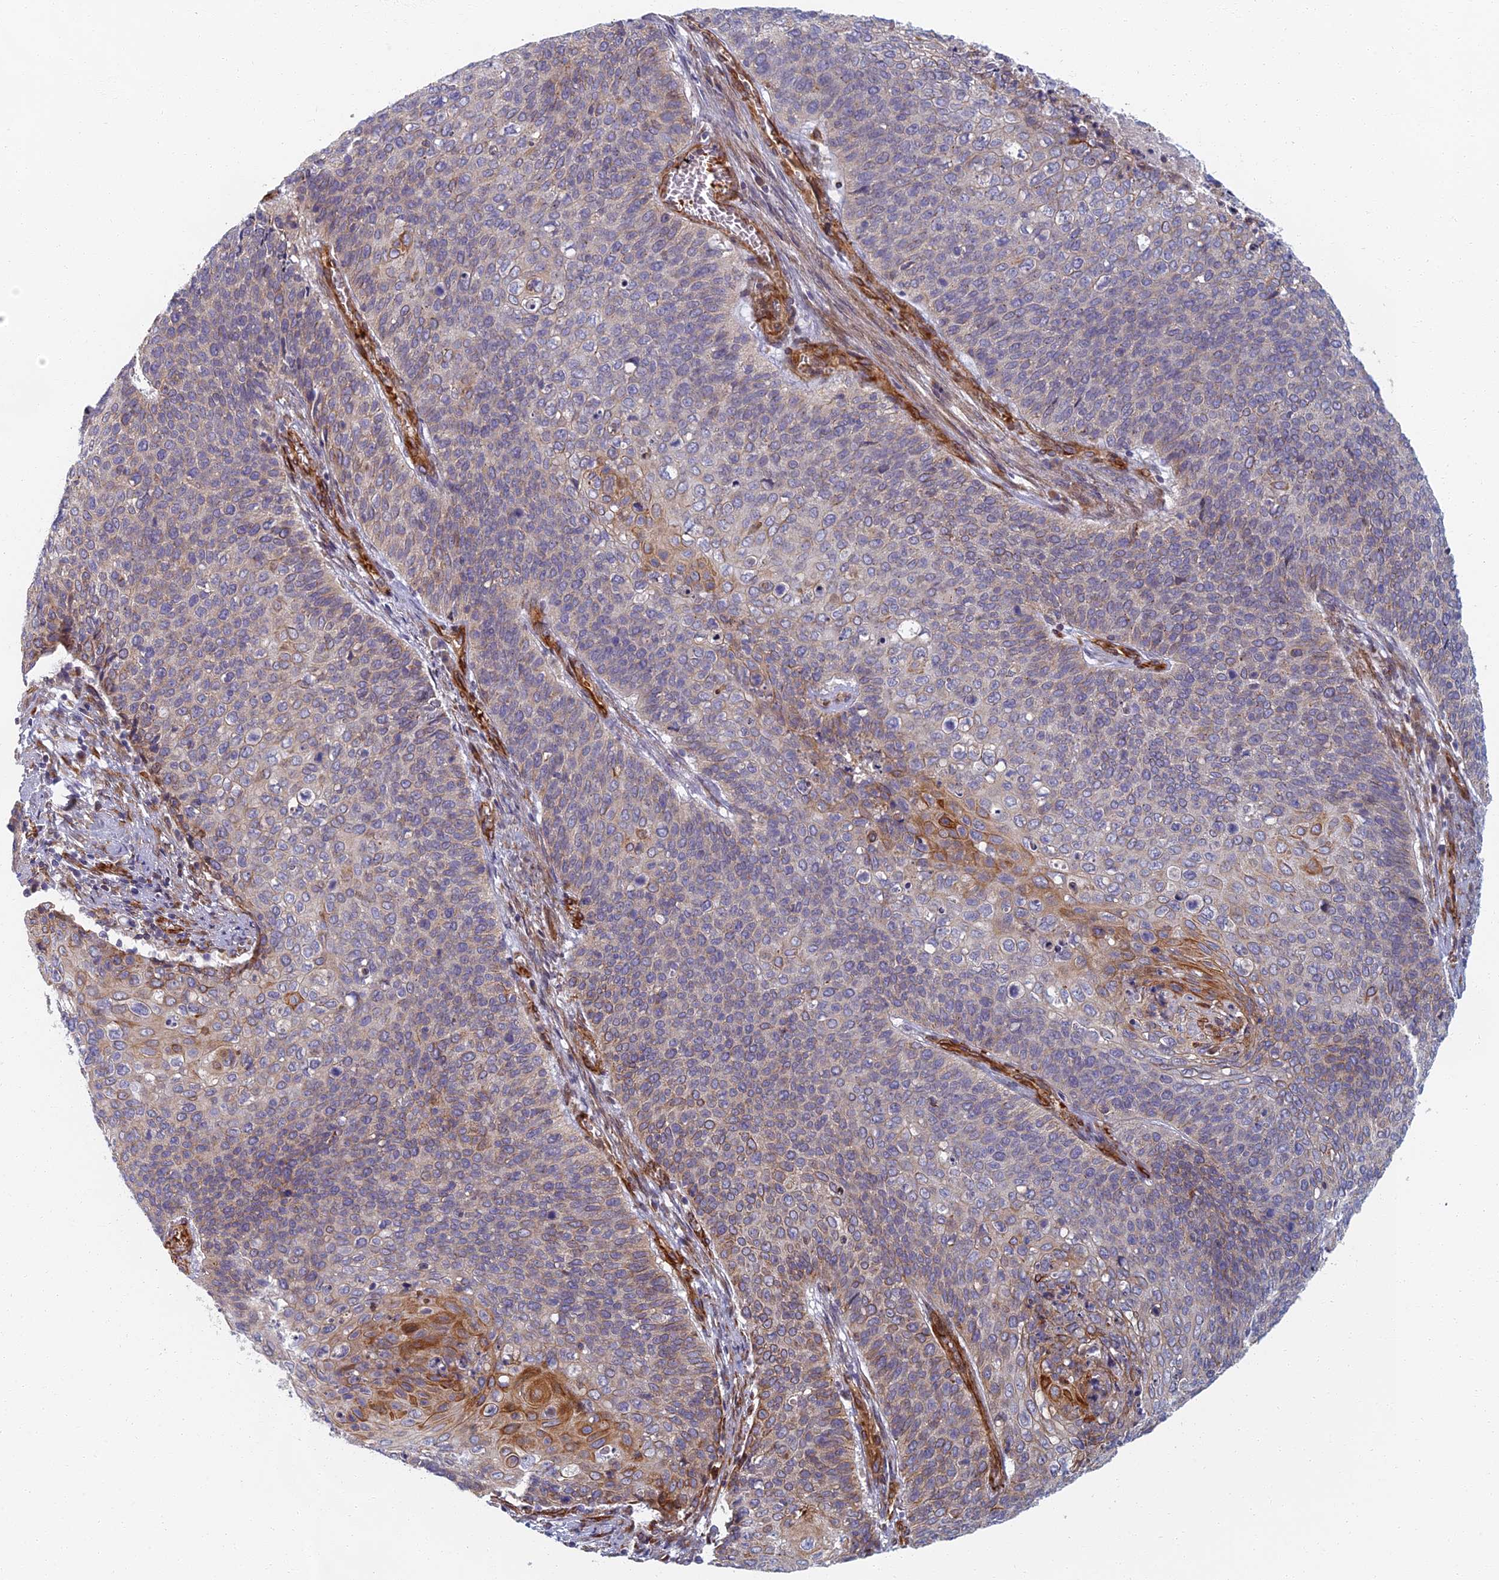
{"staining": {"intensity": "moderate", "quantity": "<25%", "location": "cytoplasmic/membranous"}, "tissue": "cervical cancer", "cell_type": "Tumor cells", "image_type": "cancer", "snomed": [{"axis": "morphology", "description": "Squamous cell carcinoma, NOS"}, {"axis": "topography", "description": "Cervix"}], "caption": "Squamous cell carcinoma (cervical) tissue displays moderate cytoplasmic/membranous positivity in approximately <25% of tumor cells, visualized by immunohistochemistry.", "gene": "ABCB10", "patient": {"sex": "female", "age": 39}}